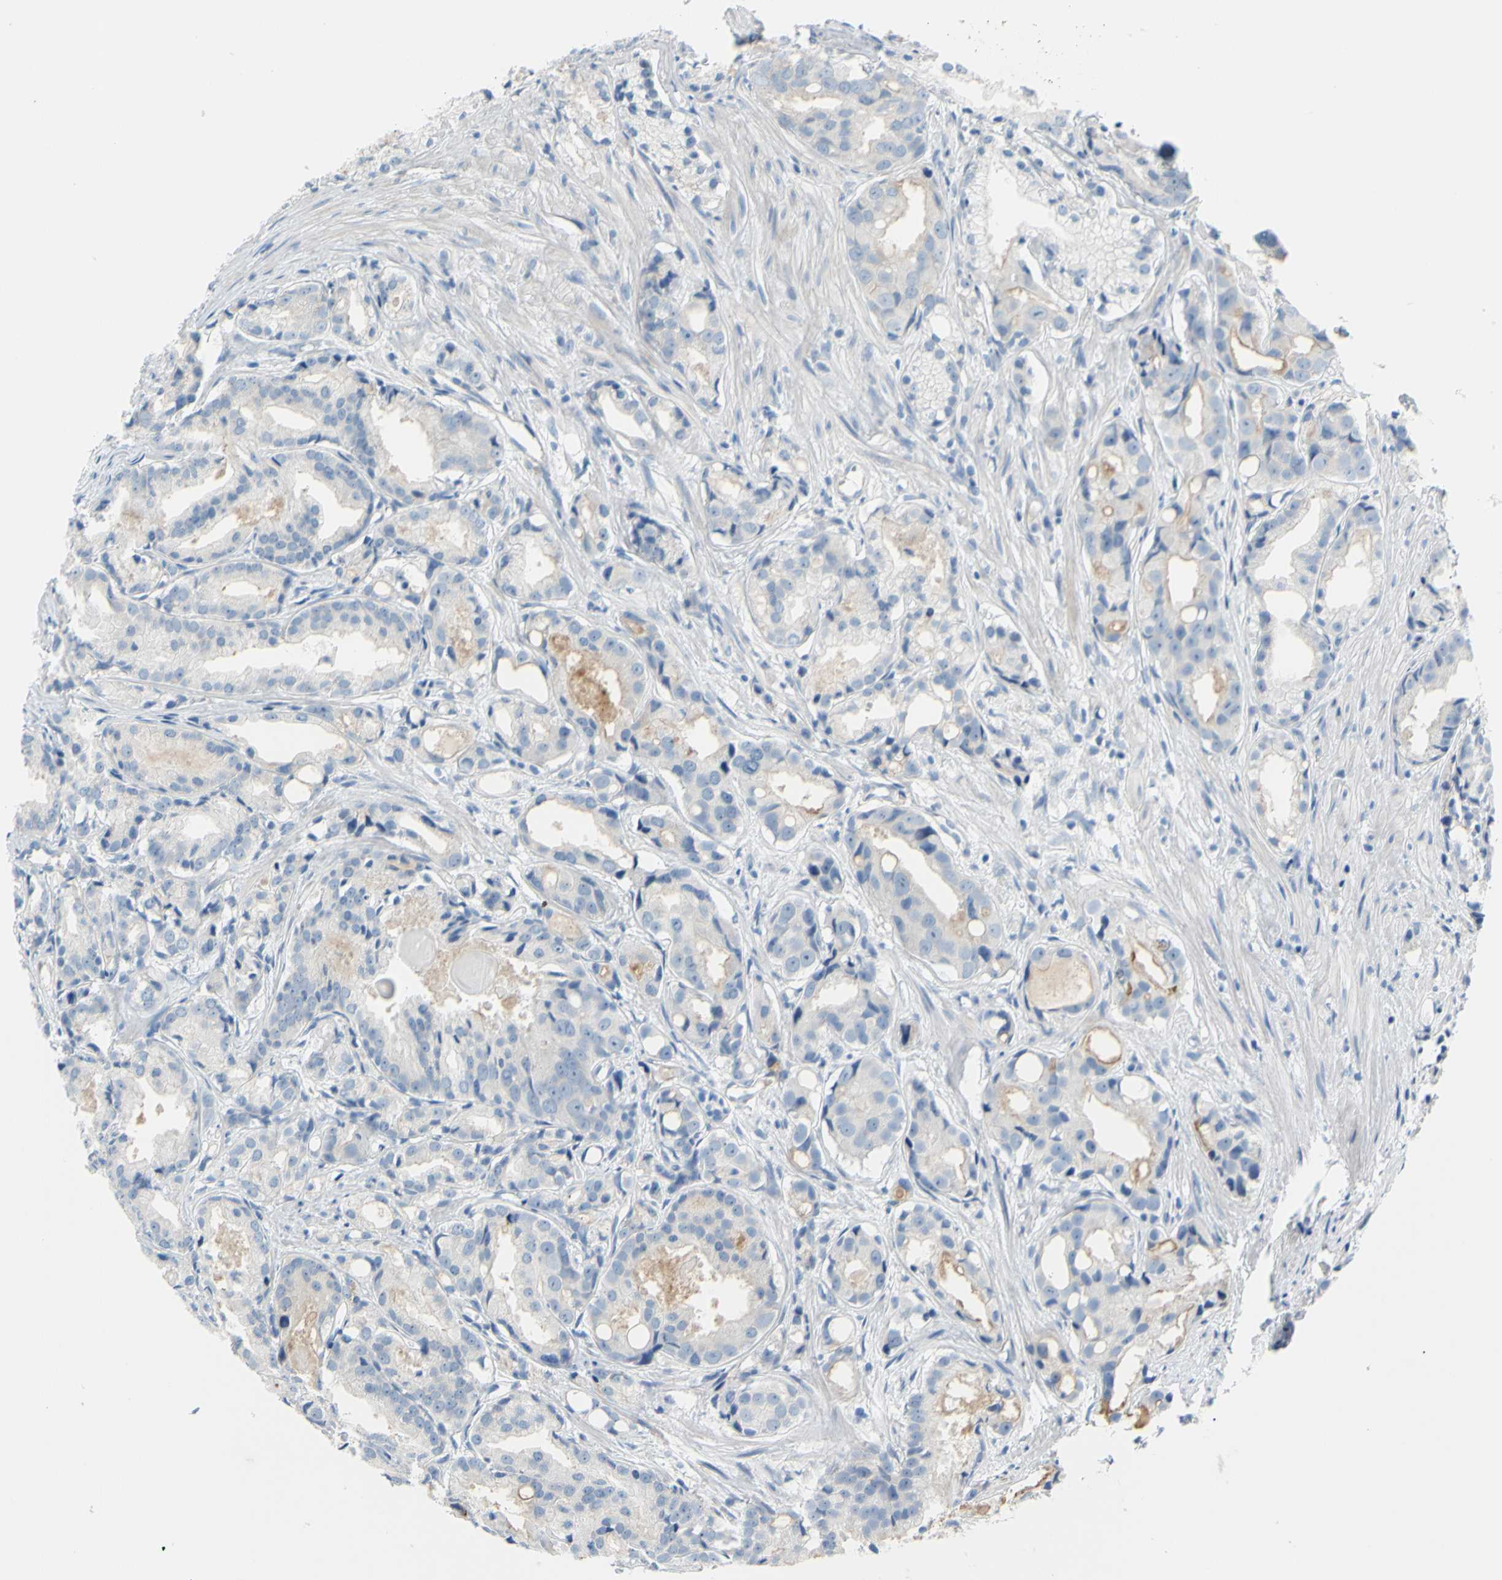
{"staining": {"intensity": "moderate", "quantity": "<25%", "location": "cytoplasmic/membranous"}, "tissue": "prostate cancer", "cell_type": "Tumor cells", "image_type": "cancer", "snomed": [{"axis": "morphology", "description": "Adenocarcinoma, Low grade"}, {"axis": "topography", "description": "Prostate"}], "caption": "The immunohistochemical stain shows moderate cytoplasmic/membranous expression in tumor cells of prostate cancer (adenocarcinoma (low-grade)) tissue.", "gene": "SLC1A2", "patient": {"sex": "male", "age": 72}}